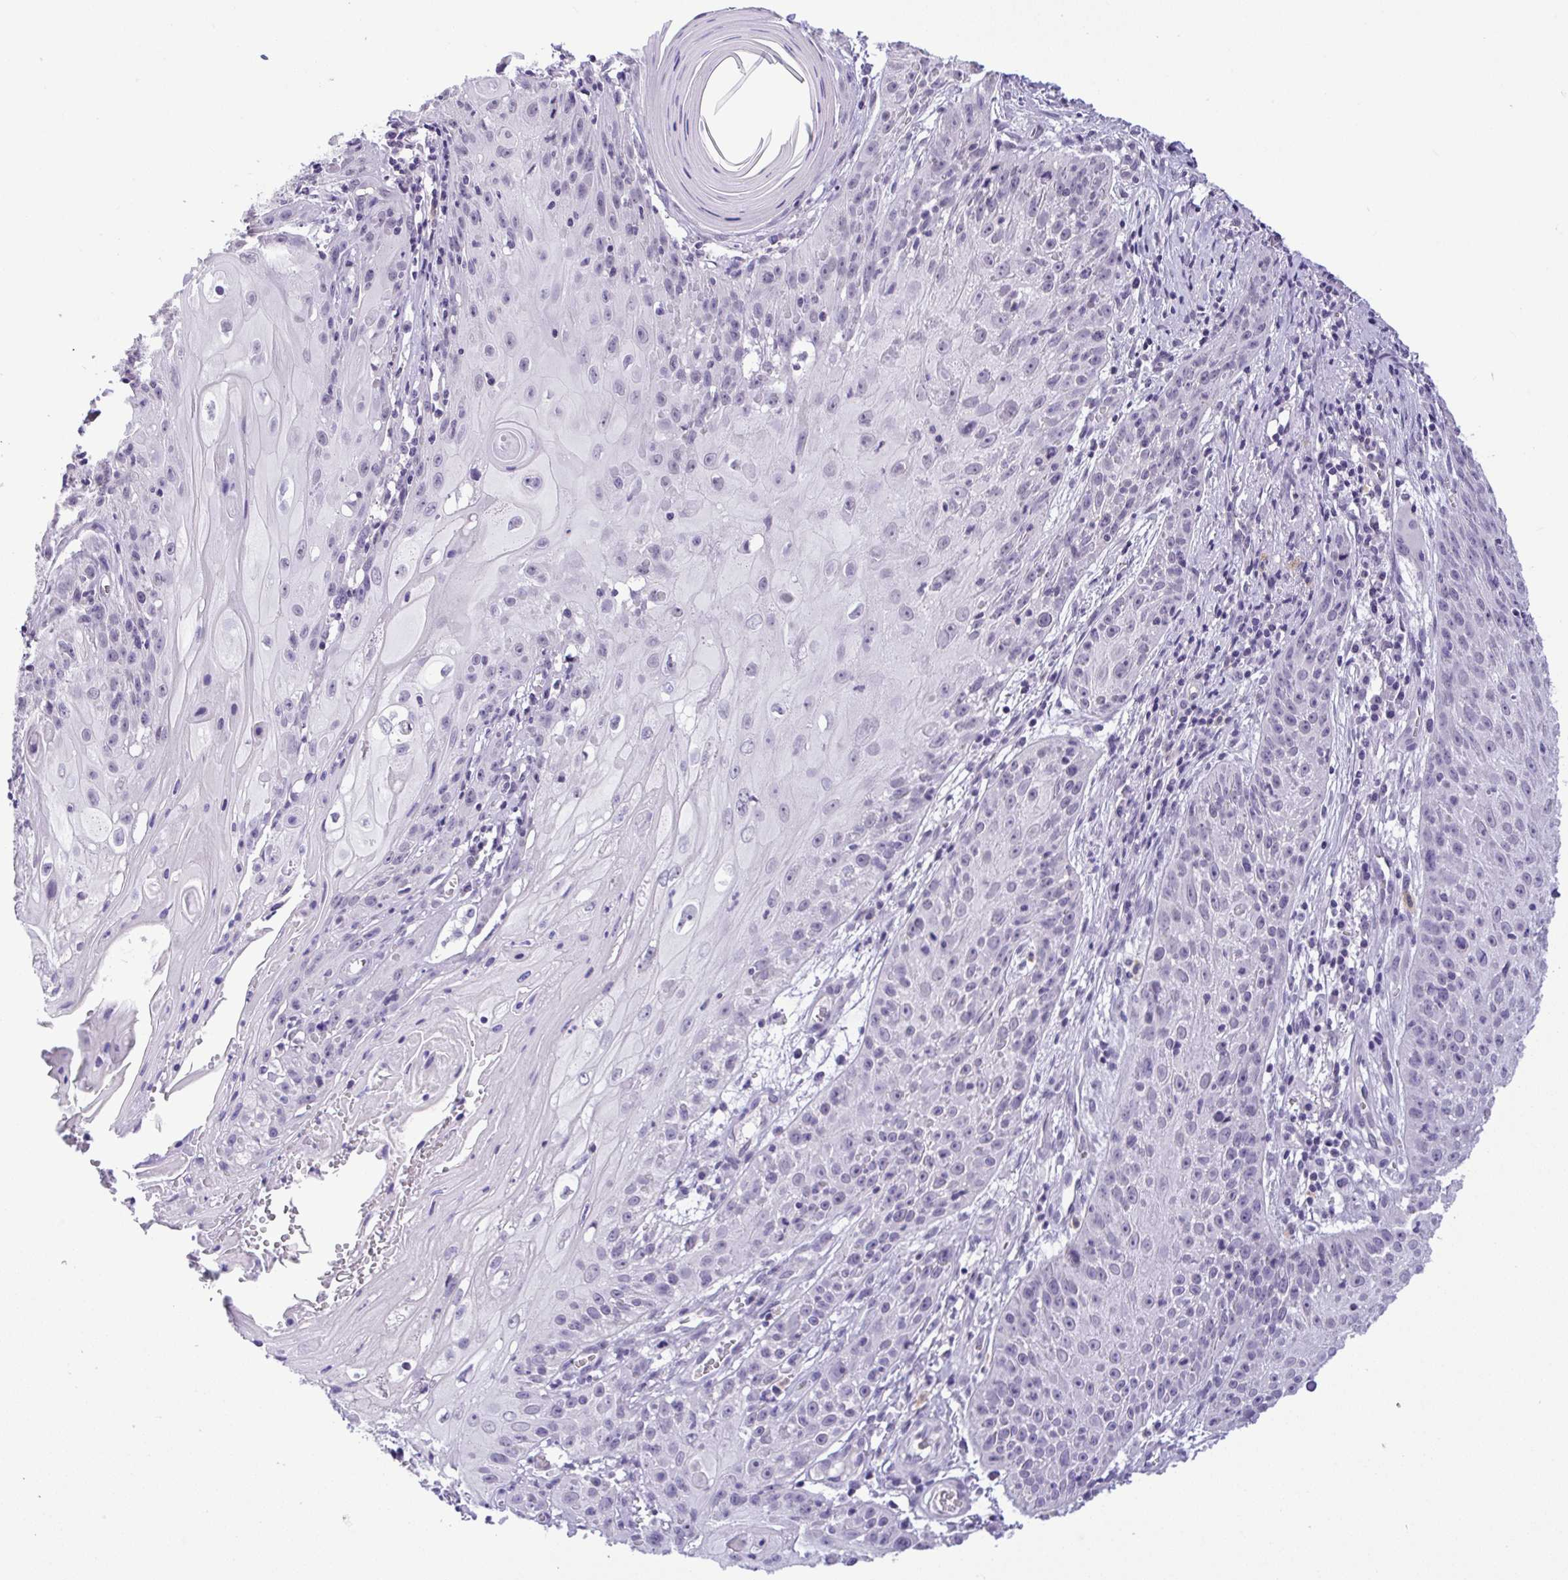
{"staining": {"intensity": "negative", "quantity": "none", "location": "none"}, "tissue": "skin cancer", "cell_type": "Tumor cells", "image_type": "cancer", "snomed": [{"axis": "morphology", "description": "Squamous cell carcinoma, NOS"}, {"axis": "topography", "description": "Skin"}, {"axis": "topography", "description": "Vulva"}], "caption": "High magnification brightfield microscopy of skin cancer (squamous cell carcinoma) stained with DAB (3,3'-diaminobenzidine) (brown) and counterstained with hematoxylin (blue): tumor cells show no significant expression. (DAB (3,3'-diaminobenzidine) IHC, high magnification).", "gene": "YBX2", "patient": {"sex": "female", "age": 76}}